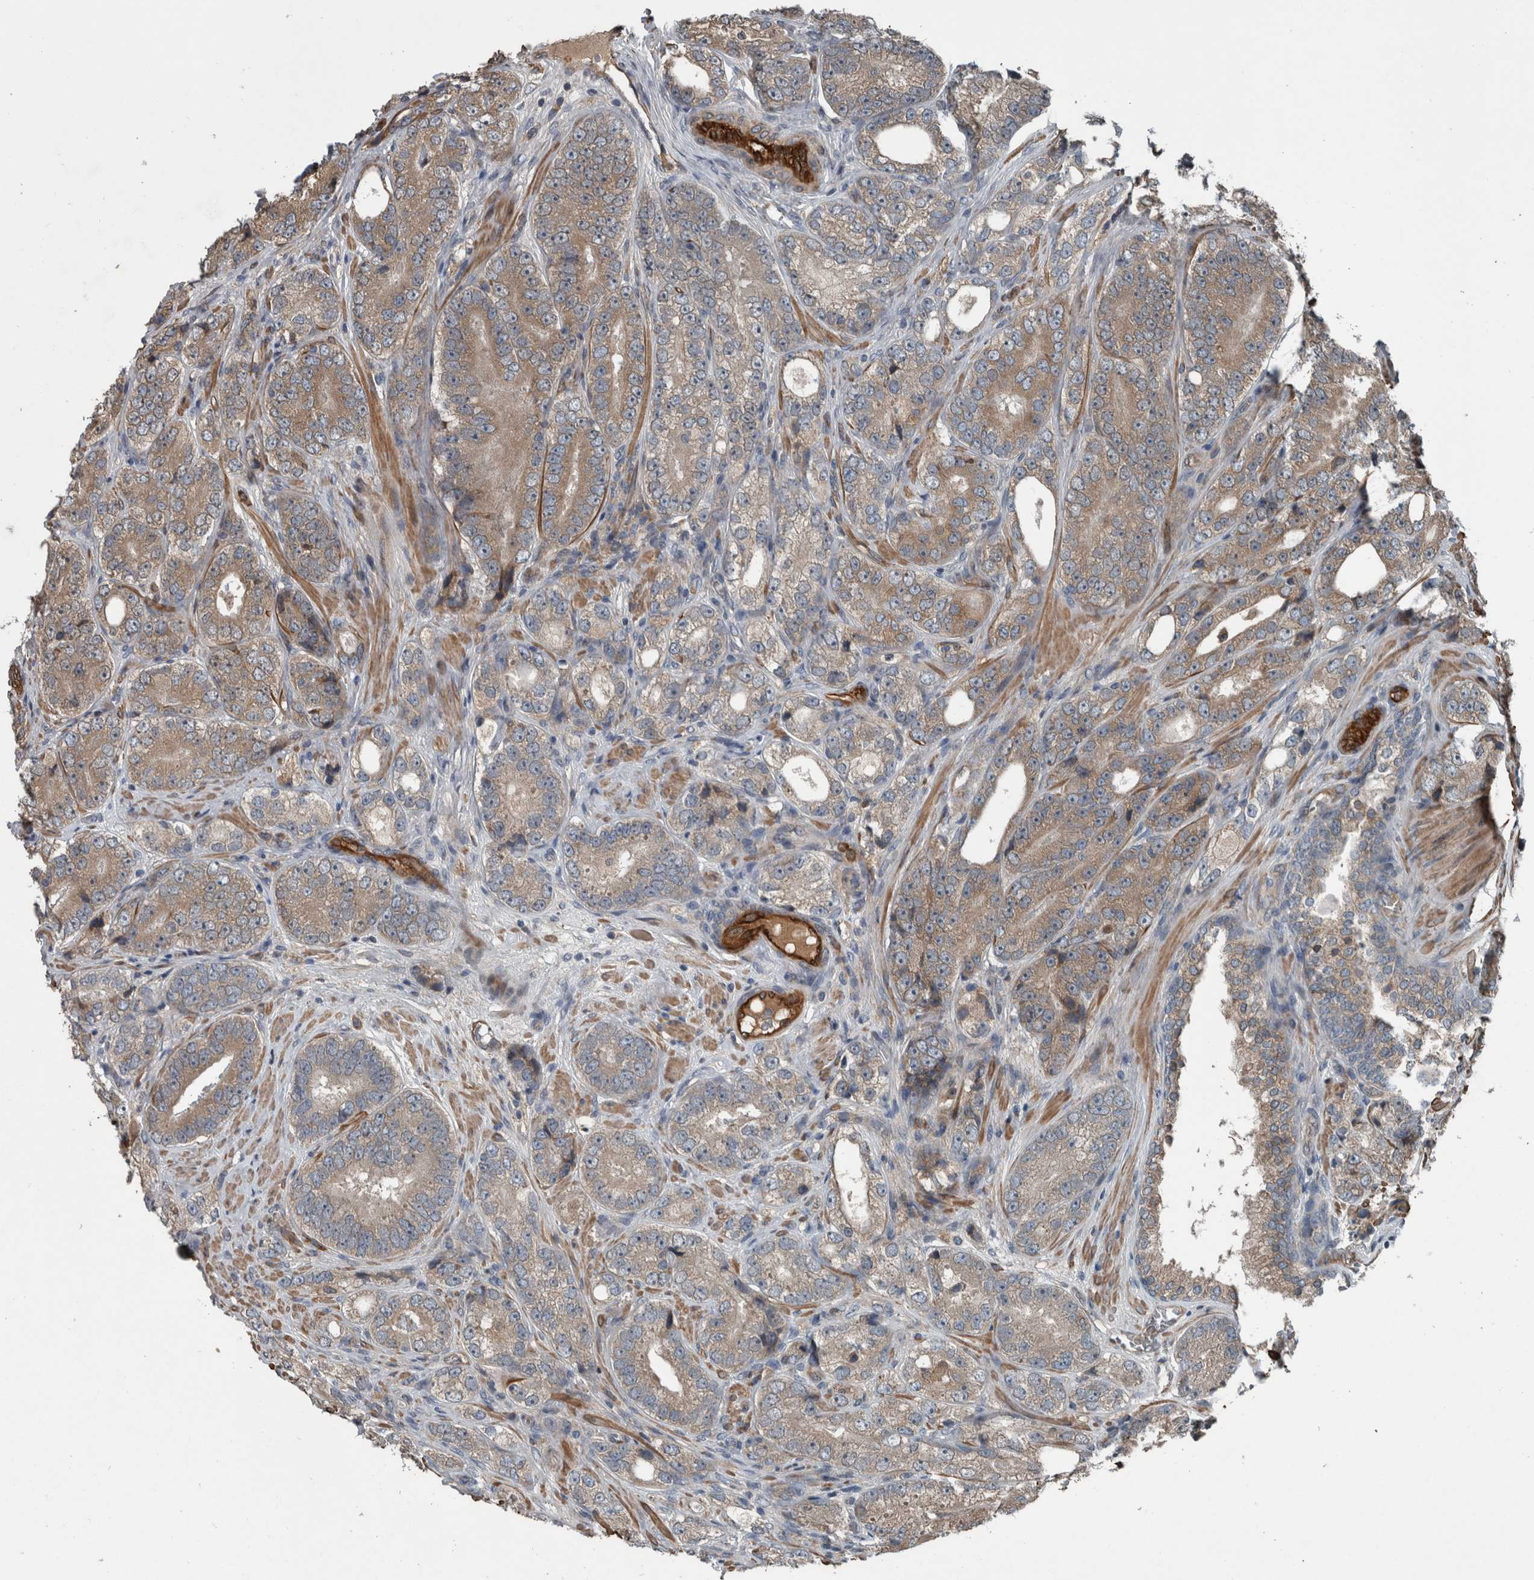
{"staining": {"intensity": "weak", "quantity": ">75%", "location": "cytoplasmic/membranous"}, "tissue": "prostate cancer", "cell_type": "Tumor cells", "image_type": "cancer", "snomed": [{"axis": "morphology", "description": "Adenocarcinoma, High grade"}, {"axis": "topography", "description": "Prostate"}], "caption": "Prostate cancer tissue reveals weak cytoplasmic/membranous positivity in about >75% of tumor cells, visualized by immunohistochemistry. The protein of interest is stained brown, and the nuclei are stained in blue (DAB (3,3'-diaminobenzidine) IHC with brightfield microscopy, high magnification).", "gene": "EXOC8", "patient": {"sex": "male", "age": 56}}